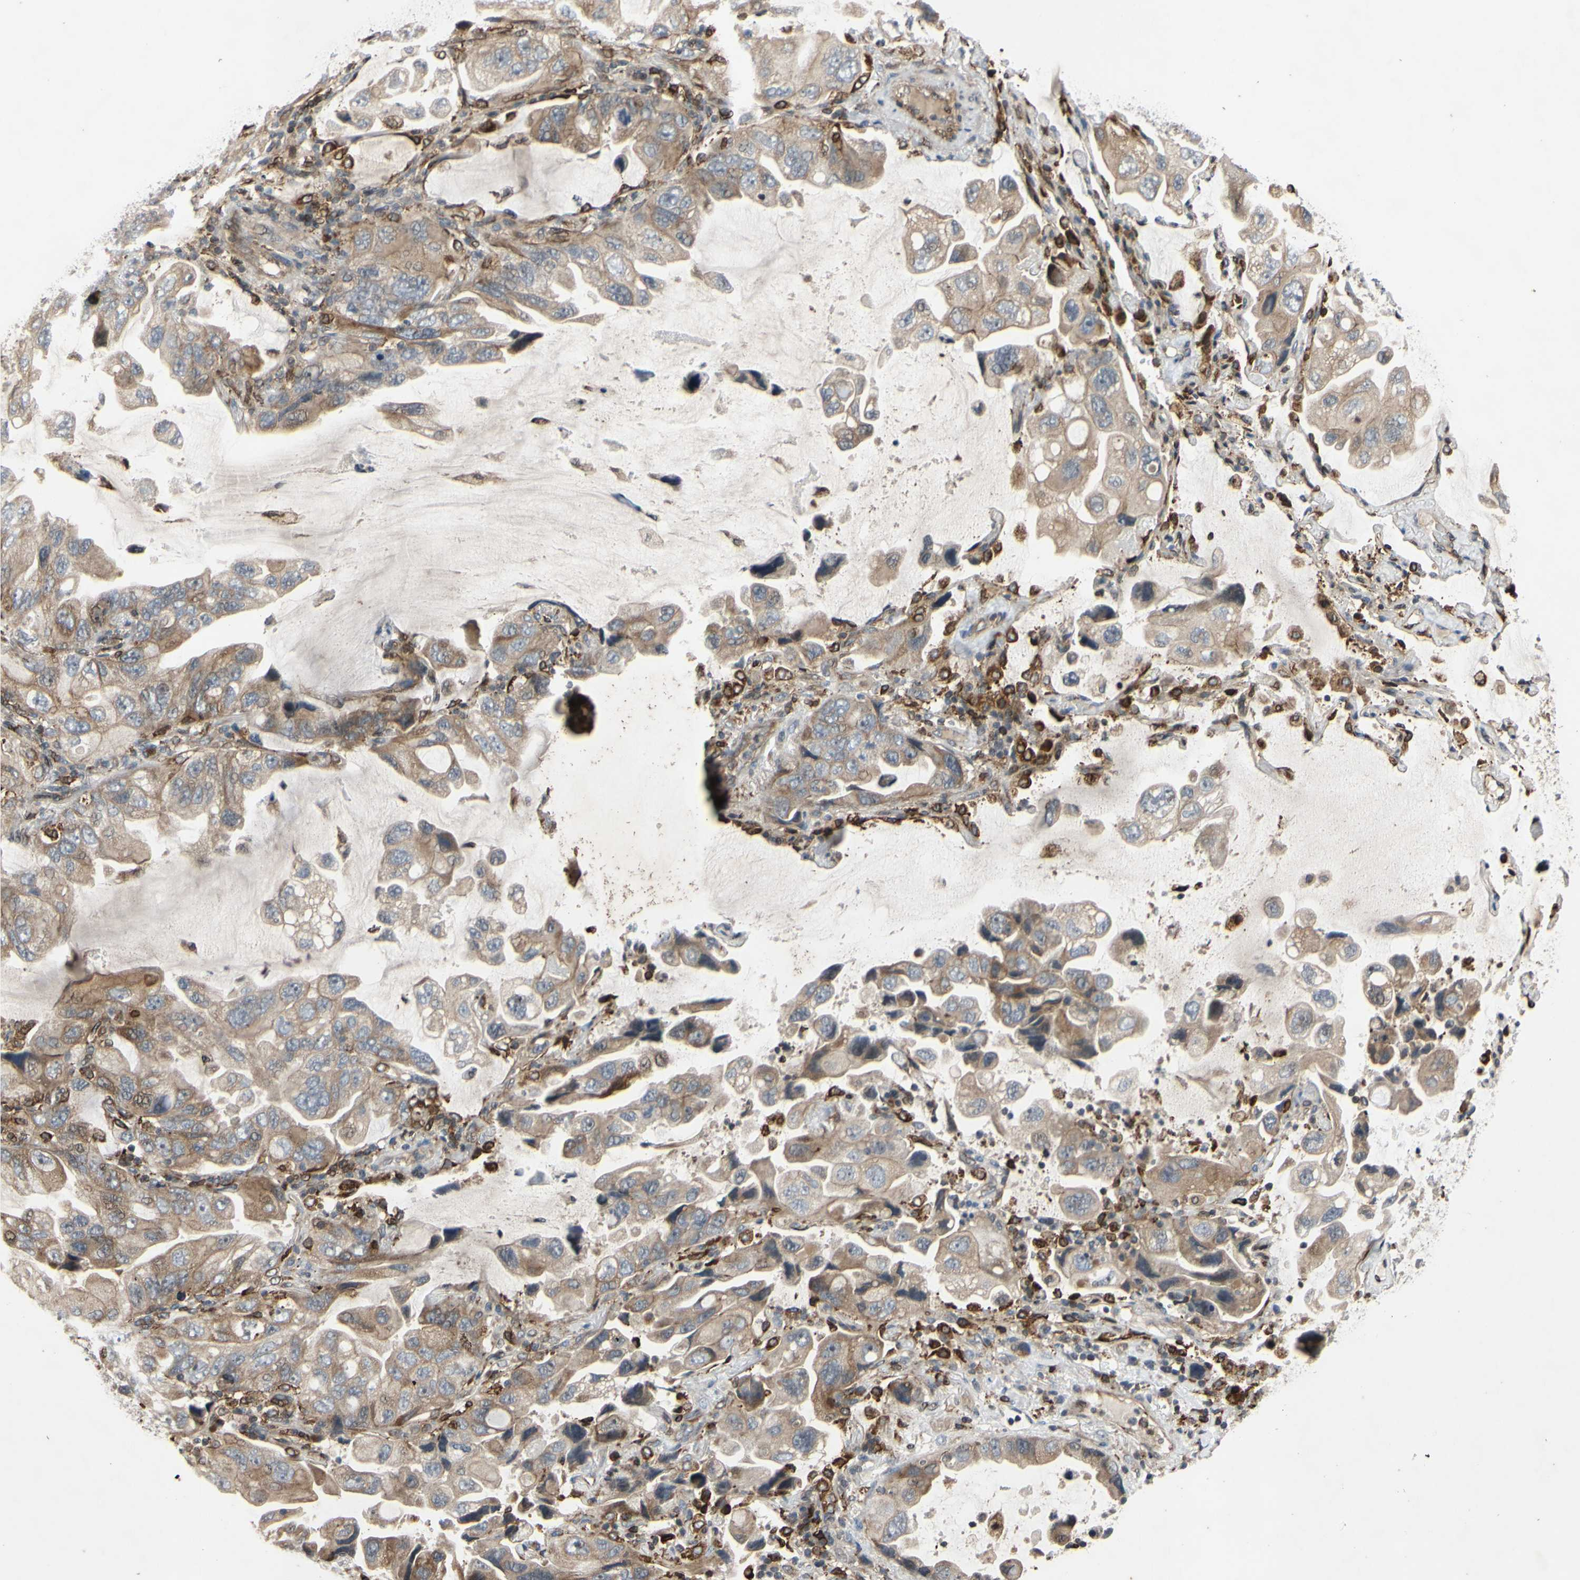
{"staining": {"intensity": "weak", "quantity": ">75%", "location": "cytoplasmic/membranous"}, "tissue": "lung cancer", "cell_type": "Tumor cells", "image_type": "cancer", "snomed": [{"axis": "morphology", "description": "Squamous cell carcinoma, NOS"}, {"axis": "topography", "description": "Lung"}], "caption": "Human squamous cell carcinoma (lung) stained with a protein marker reveals weak staining in tumor cells.", "gene": "PLXNA2", "patient": {"sex": "female", "age": 73}}